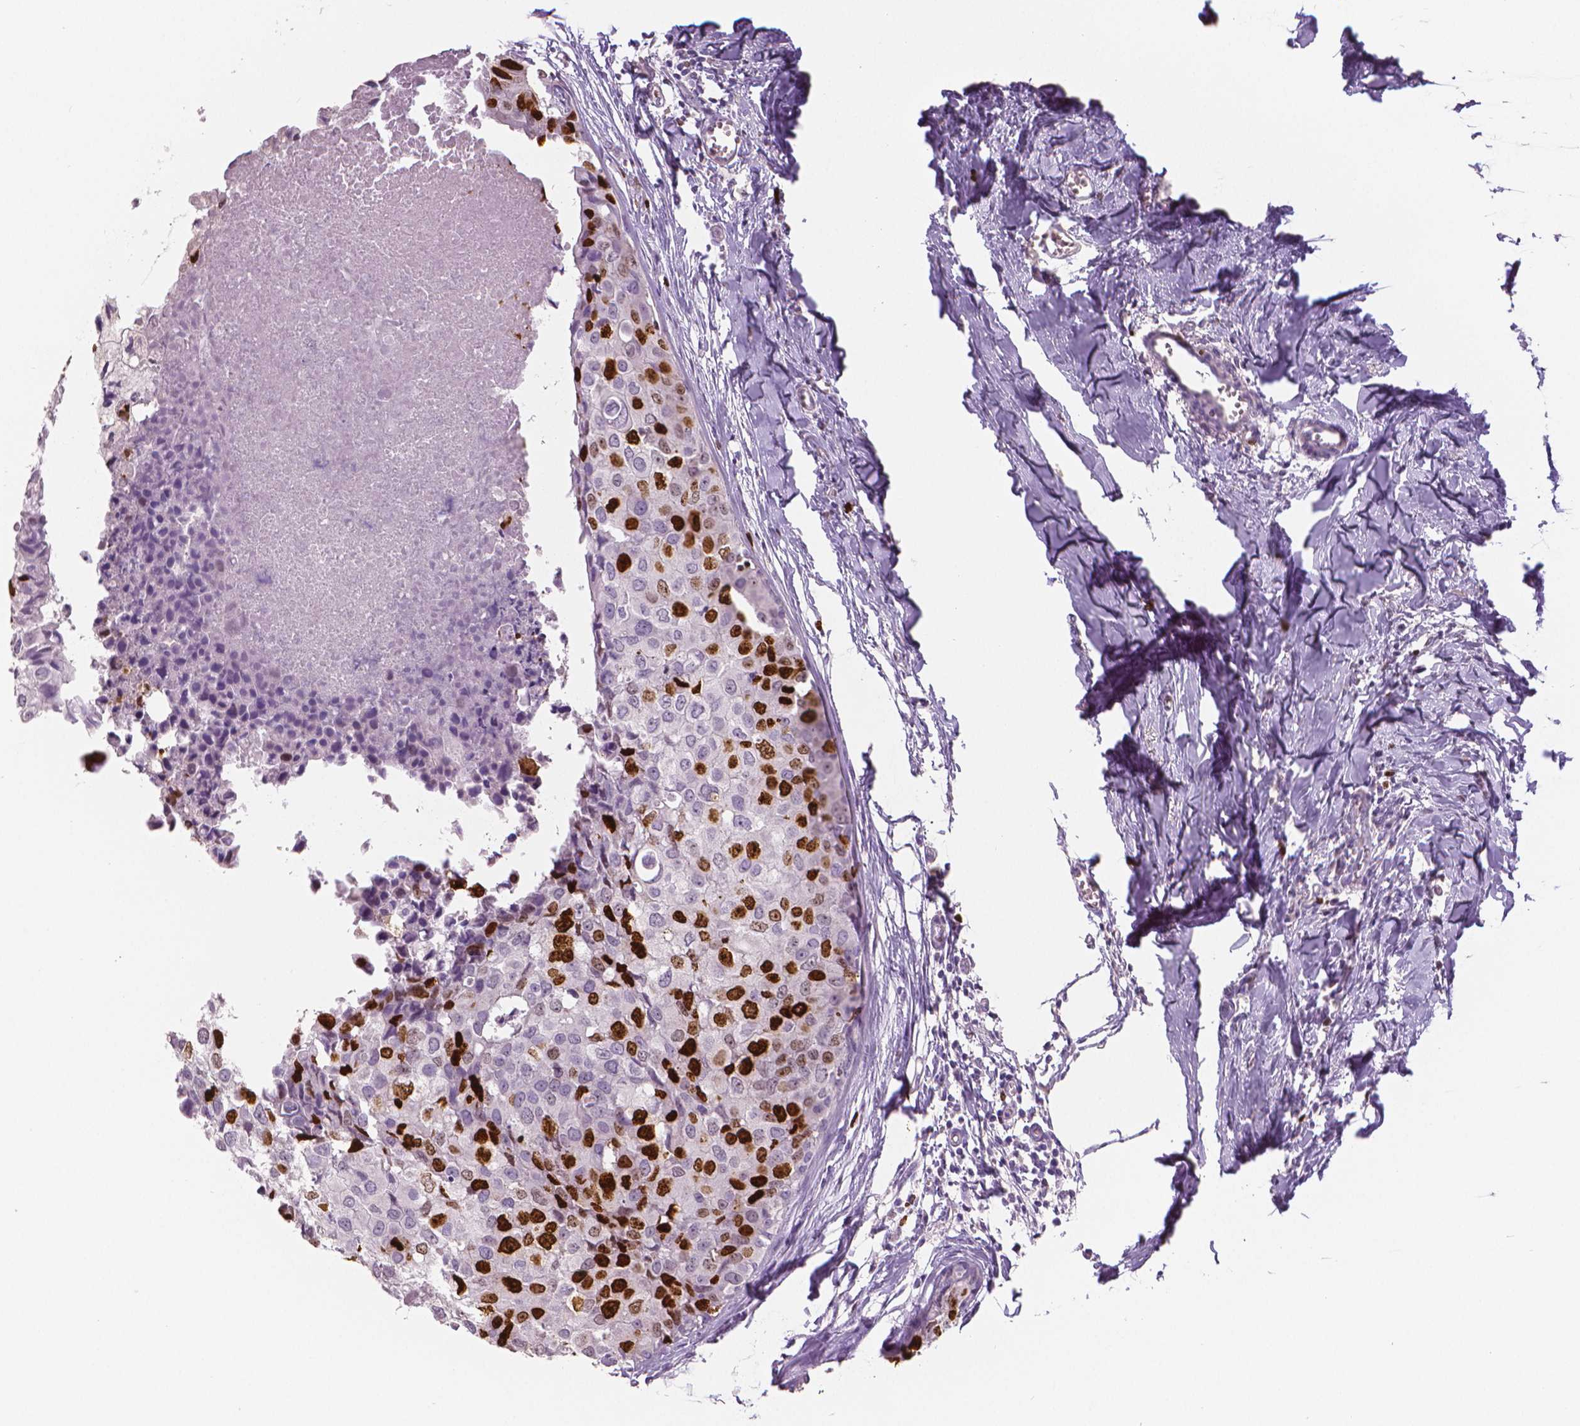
{"staining": {"intensity": "strong", "quantity": "<25%", "location": "nuclear"}, "tissue": "breast cancer", "cell_type": "Tumor cells", "image_type": "cancer", "snomed": [{"axis": "morphology", "description": "Duct carcinoma"}, {"axis": "topography", "description": "Breast"}], "caption": "Breast infiltrating ductal carcinoma stained with DAB immunohistochemistry shows medium levels of strong nuclear expression in about <25% of tumor cells. (Brightfield microscopy of DAB IHC at high magnification).", "gene": "MKI67", "patient": {"sex": "female", "age": 38}}